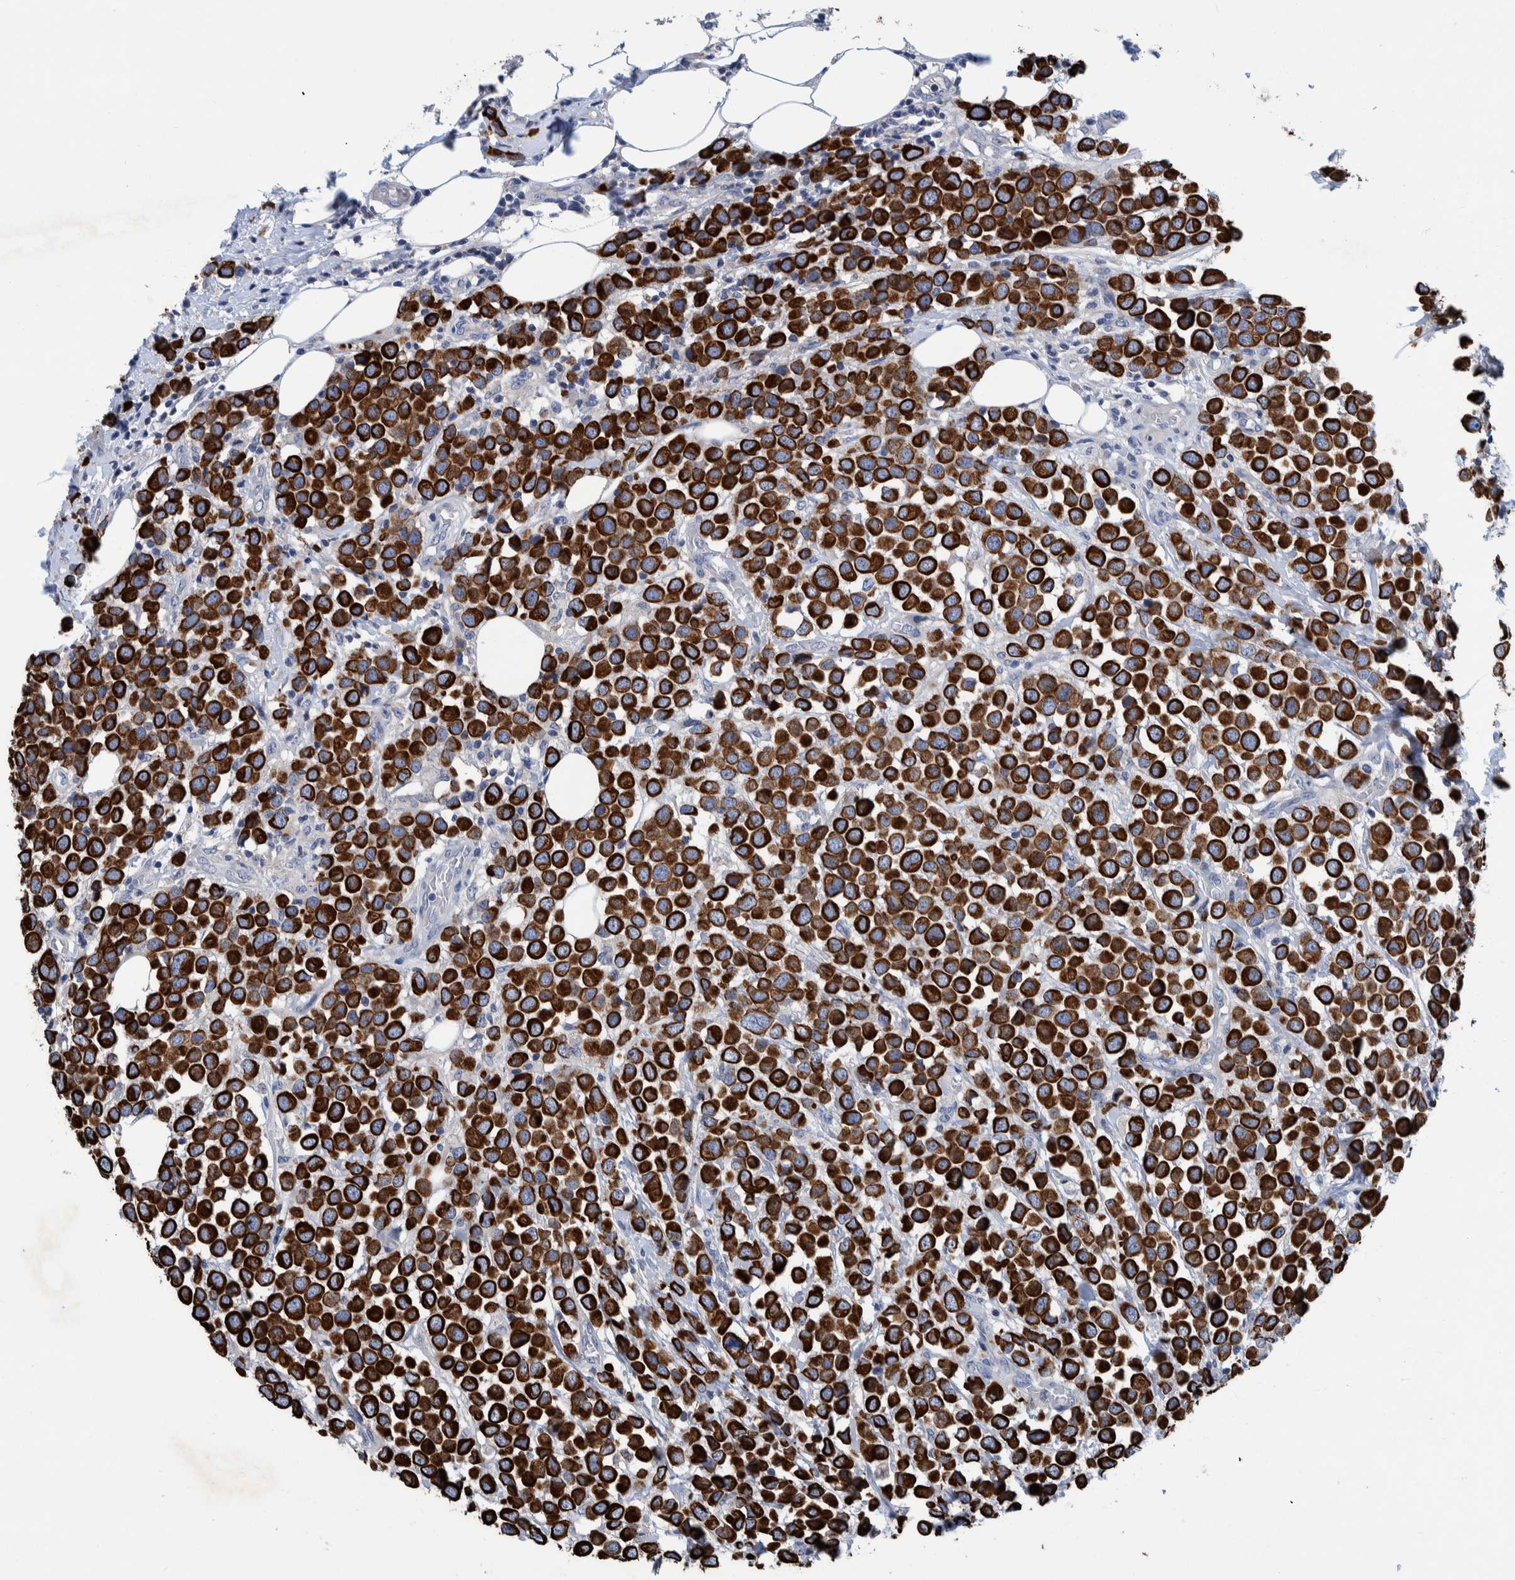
{"staining": {"intensity": "strong", "quantity": ">75%", "location": "cytoplasmic/membranous"}, "tissue": "breast cancer", "cell_type": "Tumor cells", "image_type": "cancer", "snomed": [{"axis": "morphology", "description": "Duct carcinoma"}, {"axis": "topography", "description": "Breast"}], "caption": "Immunohistochemistry (IHC) (DAB) staining of human breast intraductal carcinoma reveals strong cytoplasmic/membranous protein expression in about >75% of tumor cells. The protein of interest is stained brown, and the nuclei are stained in blue (DAB IHC with brightfield microscopy, high magnification).", "gene": "MKS1", "patient": {"sex": "female", "age": 61}}